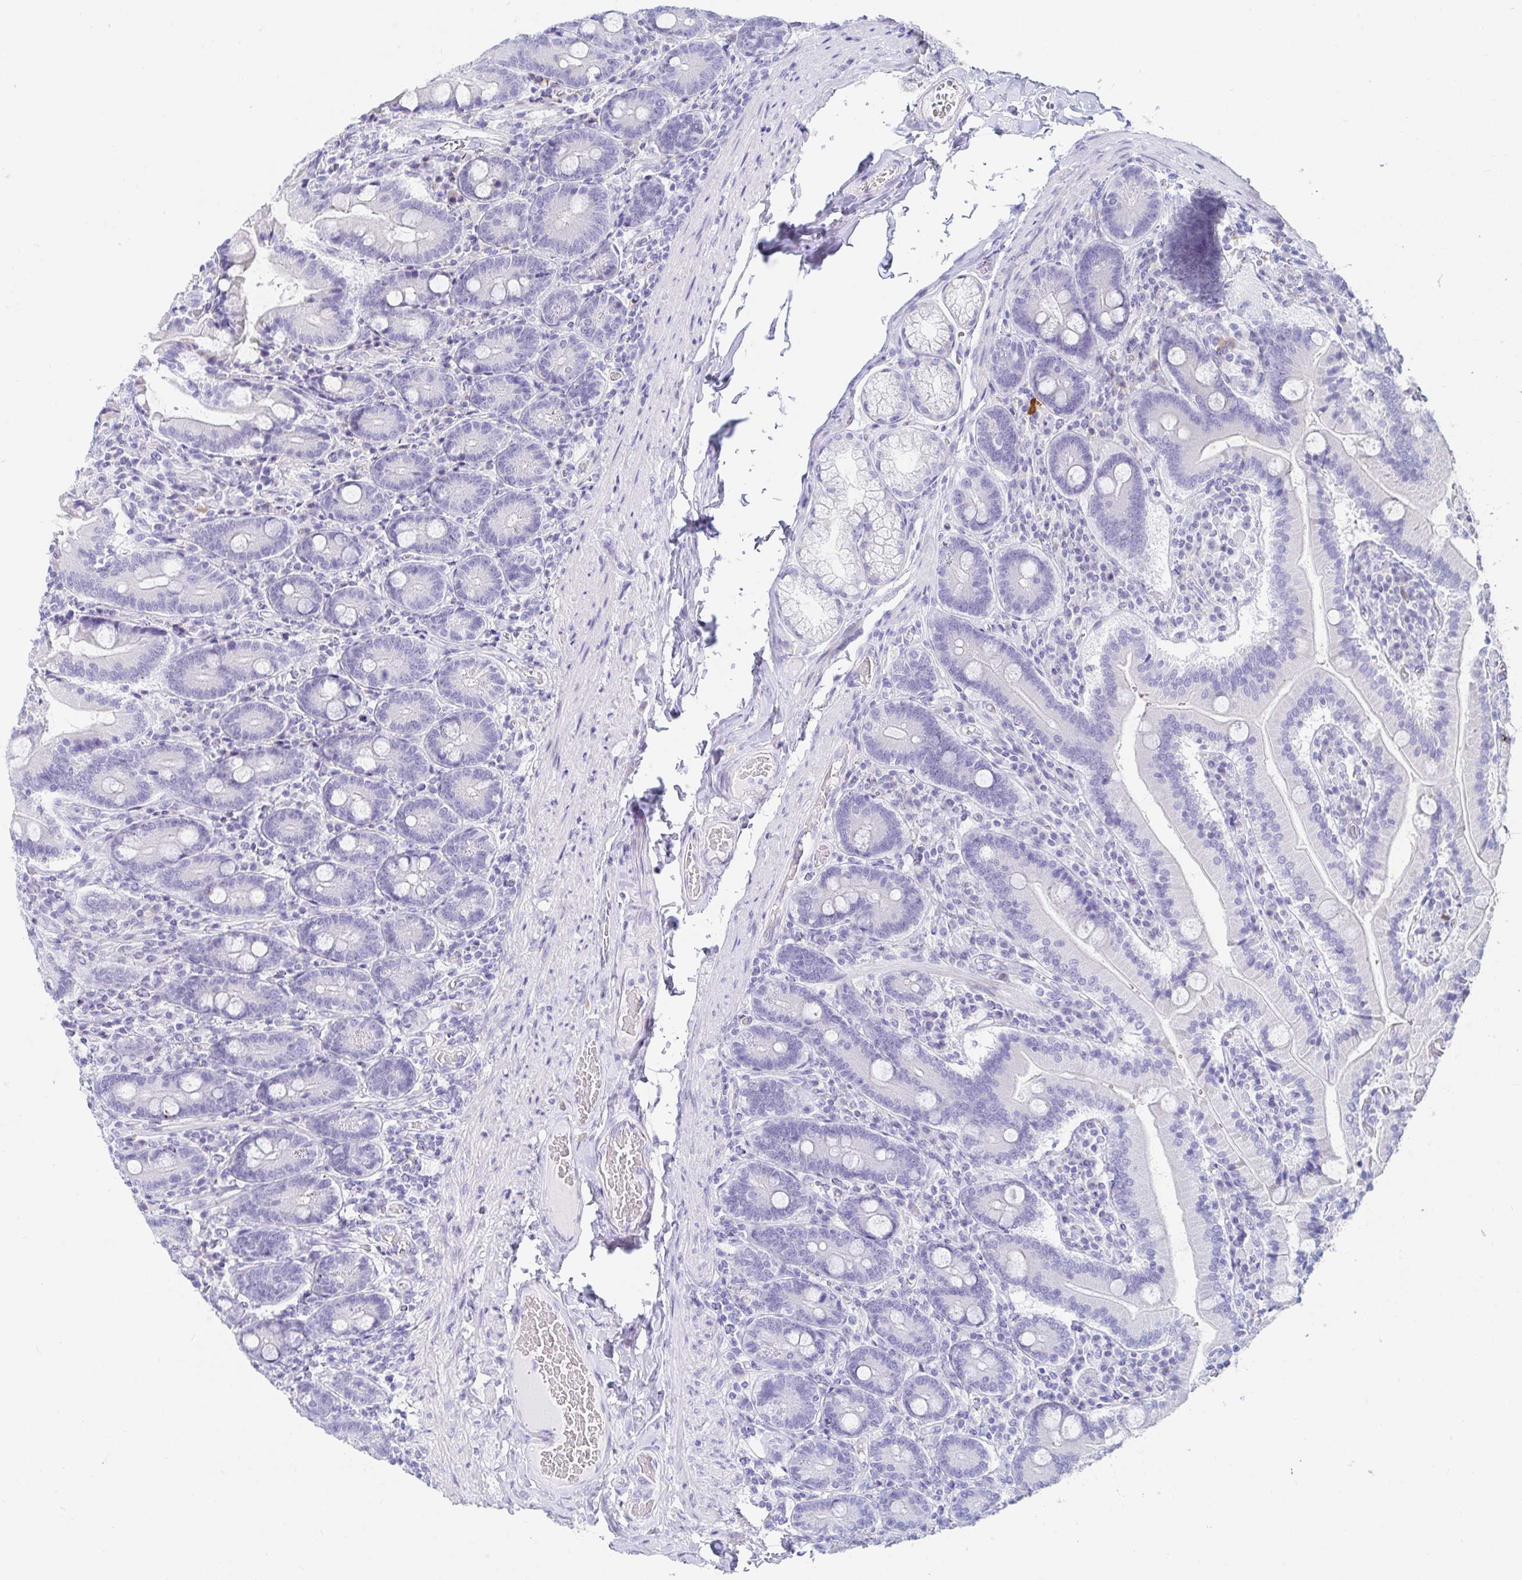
{"staining": {"intensity": "negative", "quantity": "none", "location": "none"}, "tissue": "duodenum", "cell_type": "Glandular cells", "image_type": "normal", "snomed": [{"axis": "morphology", "description": "Normal tissue, NOS"}, {"axis": "topography", "description": "Duodenum"}], "caption": "Immunohistochemistry of benign duodenum shows no expression in glandular cells. (DAB (3,3'-diaminobenzidine) immunohistochemistry, high magnification).", "gene": "C4orf17", "patient": {"sex": "female", "age": 62}}